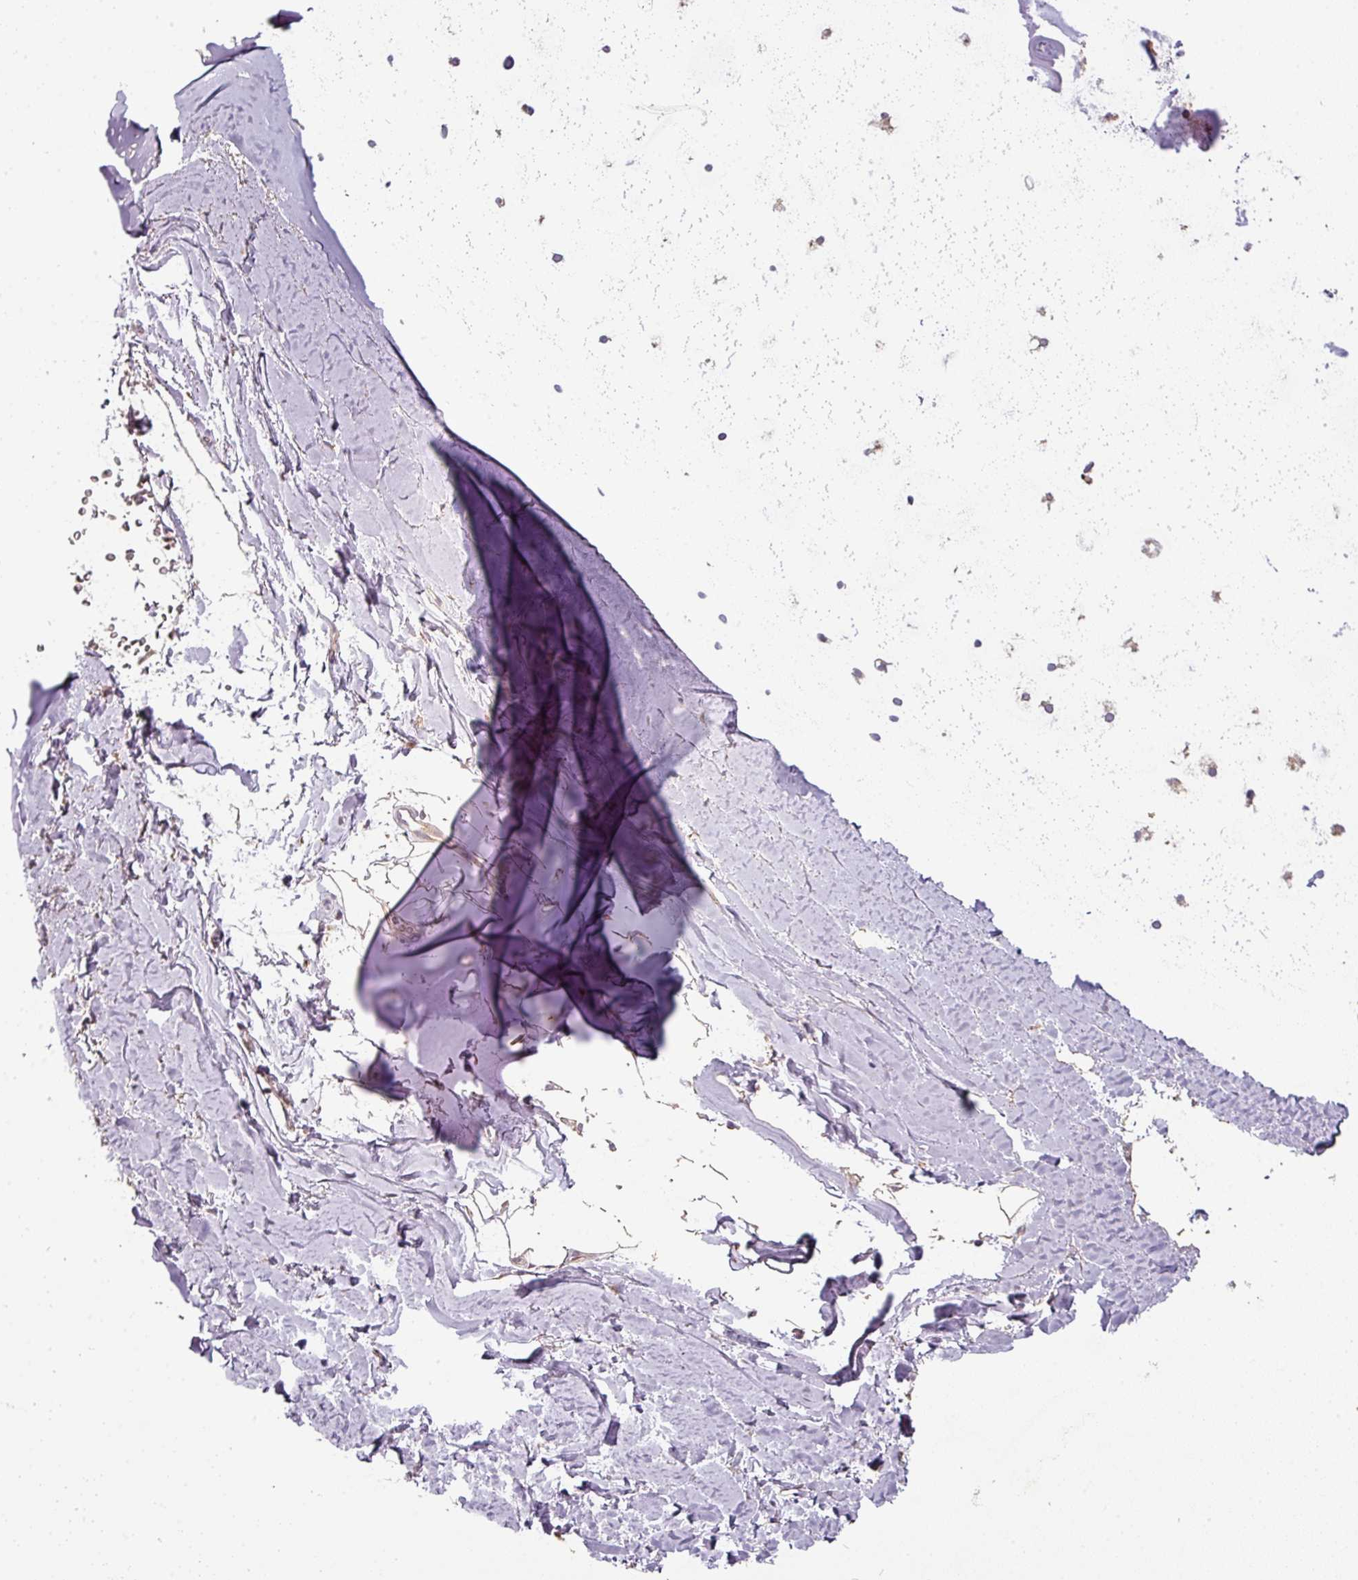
{"staining": {"intensity": "negative", "quantity": "none", "location": "none"}, "tissue": "adipose tissue", "cell_type": "Adipocytes", "image_type": "normal", "snomed": [{"axis": "morphology", "description": "Normal tissue, NOS"}, {"axis": "topography", "description": "Cartilage tissue"}, {"axis": "topography", "description": "Bronchus"}], "caption": "Adipocytes show no significant staining in unremarkable adipose tissue.", "gene": "GSKIP", "patient": {"sex": "female", "age": 72}}